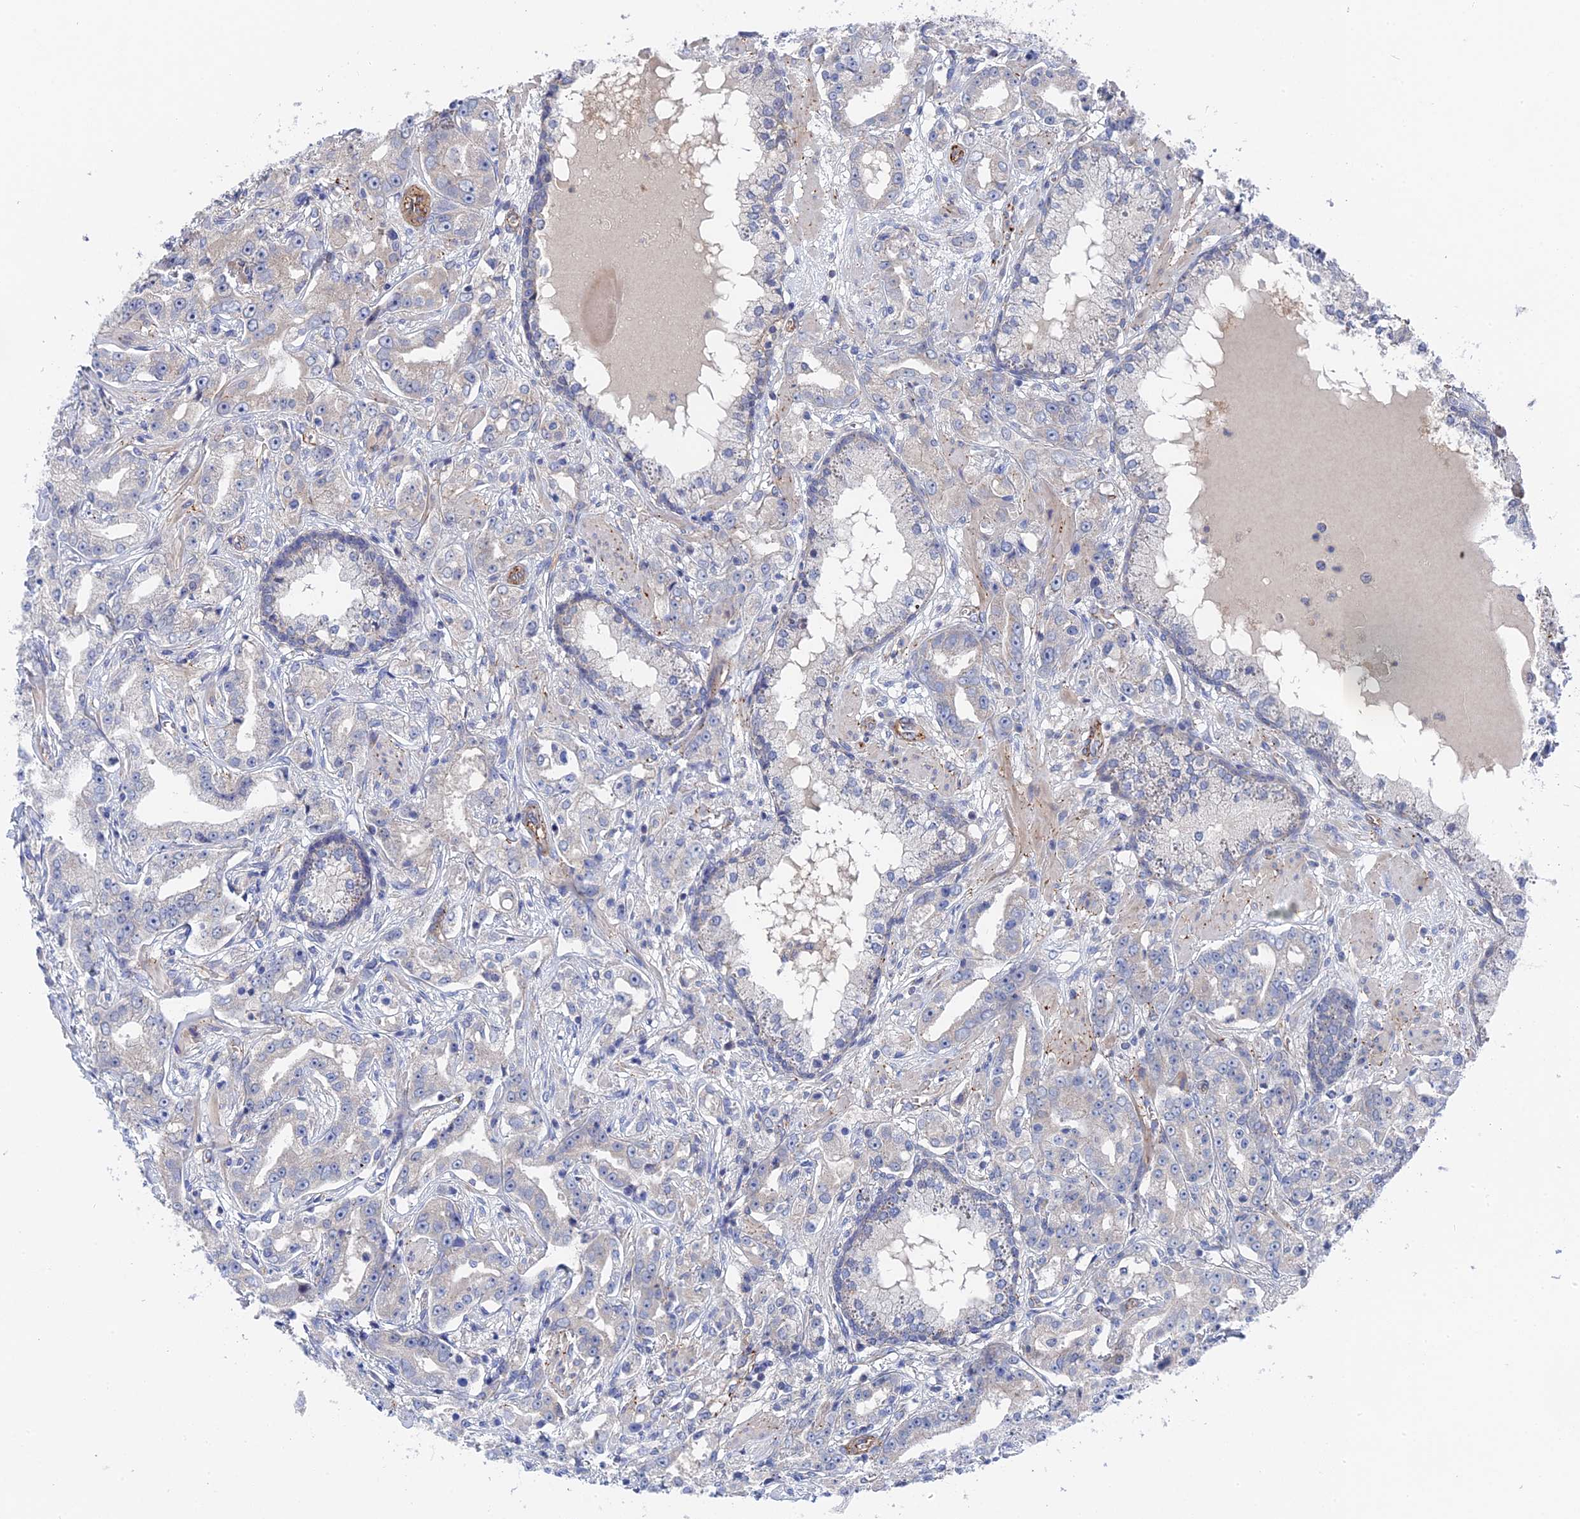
{"staining": {"intensity": "negative", "quantity": "none", "location": "none"}, "tissue": "prostate cancer", "cell_type": "Tumor cells", "image_type": "cancer", "snomed": [{"axis": "morphology", "description": "Adenocarcinoma, High grade"}, {"axis": "topography", "description": "Prostate"}], "caption": "Immunohistochemistry micrograph of prostate cancer (high-grade adenocarcinoma) stained for a protein (brown), which demonstrates no expression in tumor cells.", "gene": "MTHFSD", "patient": {"sex": "male", "age": 63}}